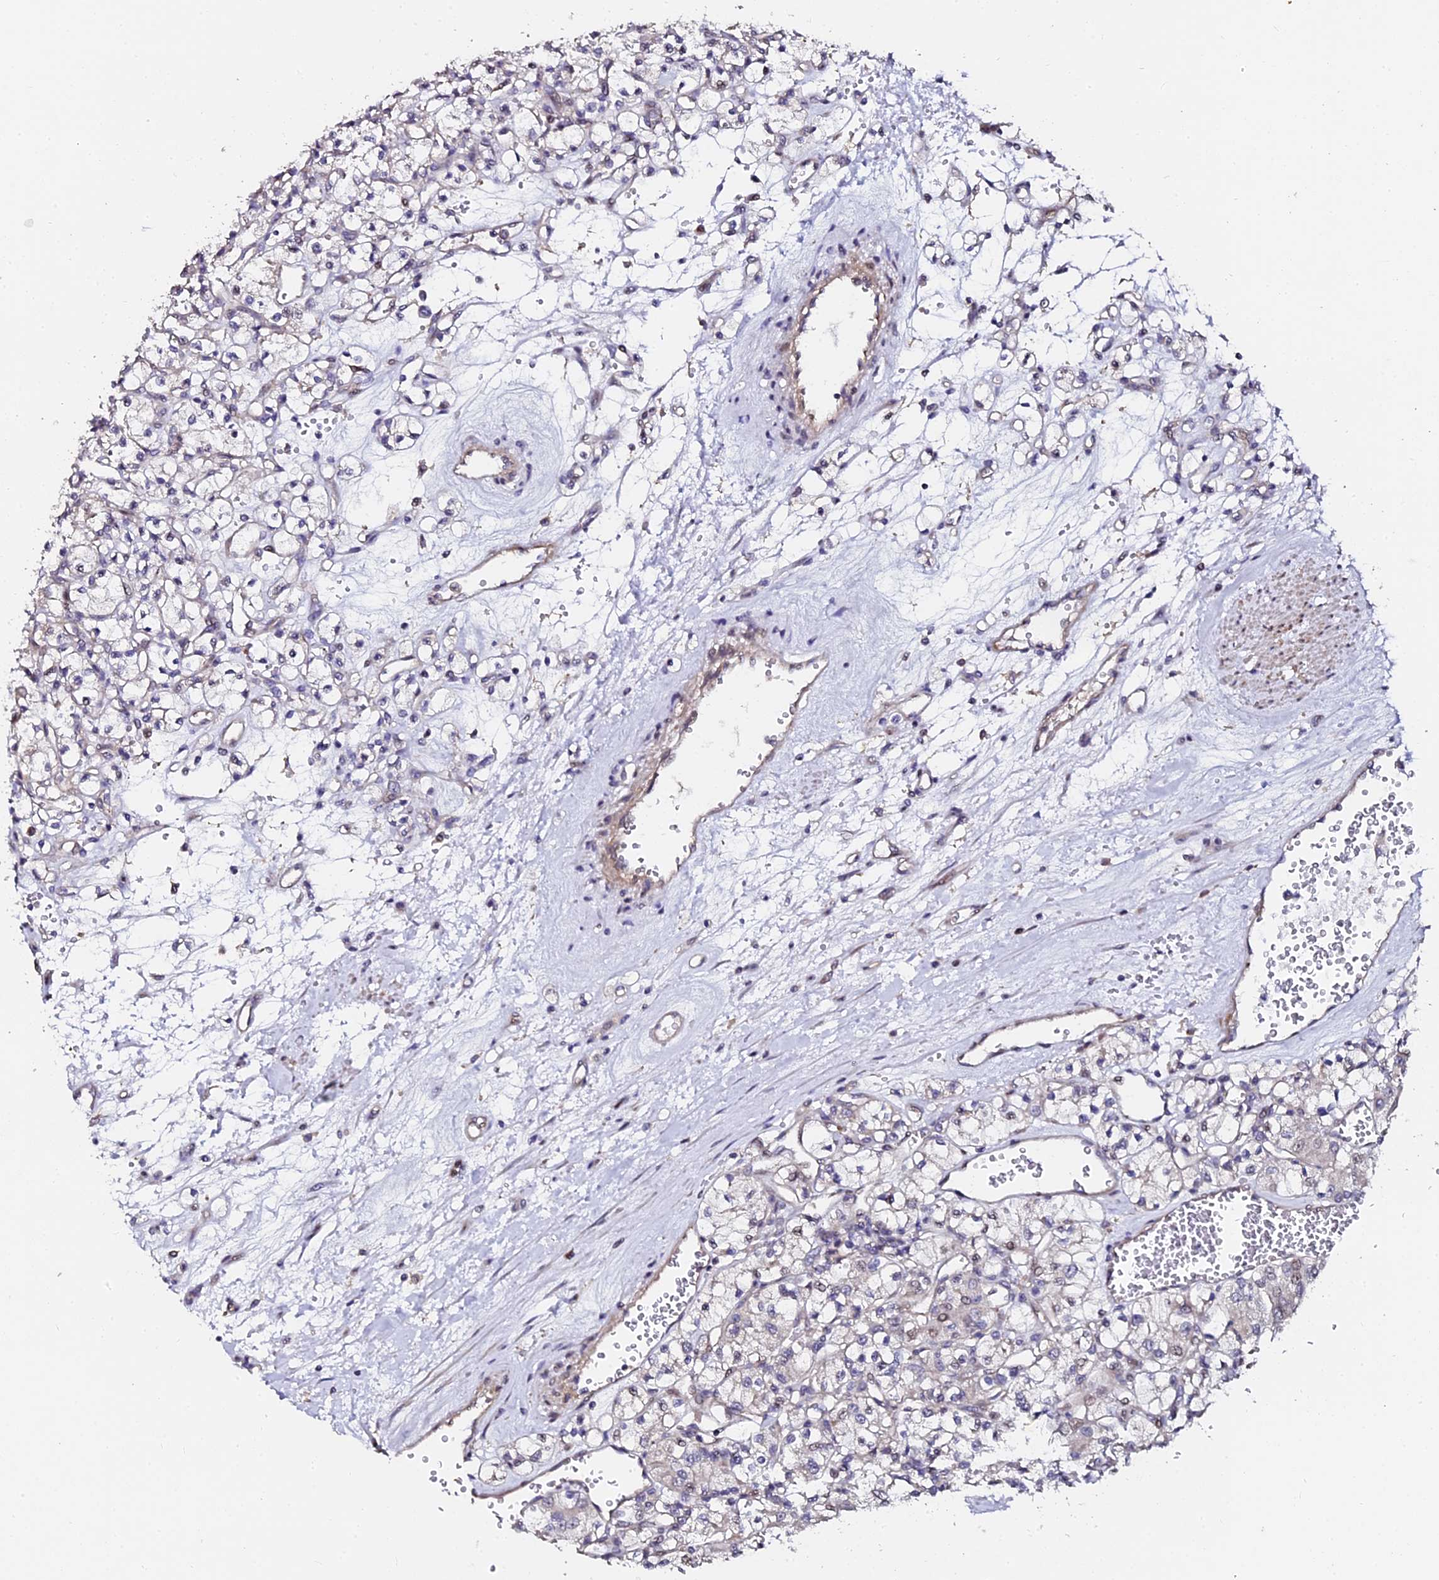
{"staining": {"intensity": "negative", "quantity": "none", "location": "none"}, "tissue": "renal cancer", "cell_type": "Tumor cells", "image_type": "cancer", "snomed": [{"axis": "morphology", "description": "Adenocarcinoma, NOS"}, {"axis": "topography", "description": "Kidney"}], "caption": "Tumor cells show no significant protein staining in adenocarcinoma (renal).", "gene": "GPN3", "patient": {"sex": "female", "age": 59}}